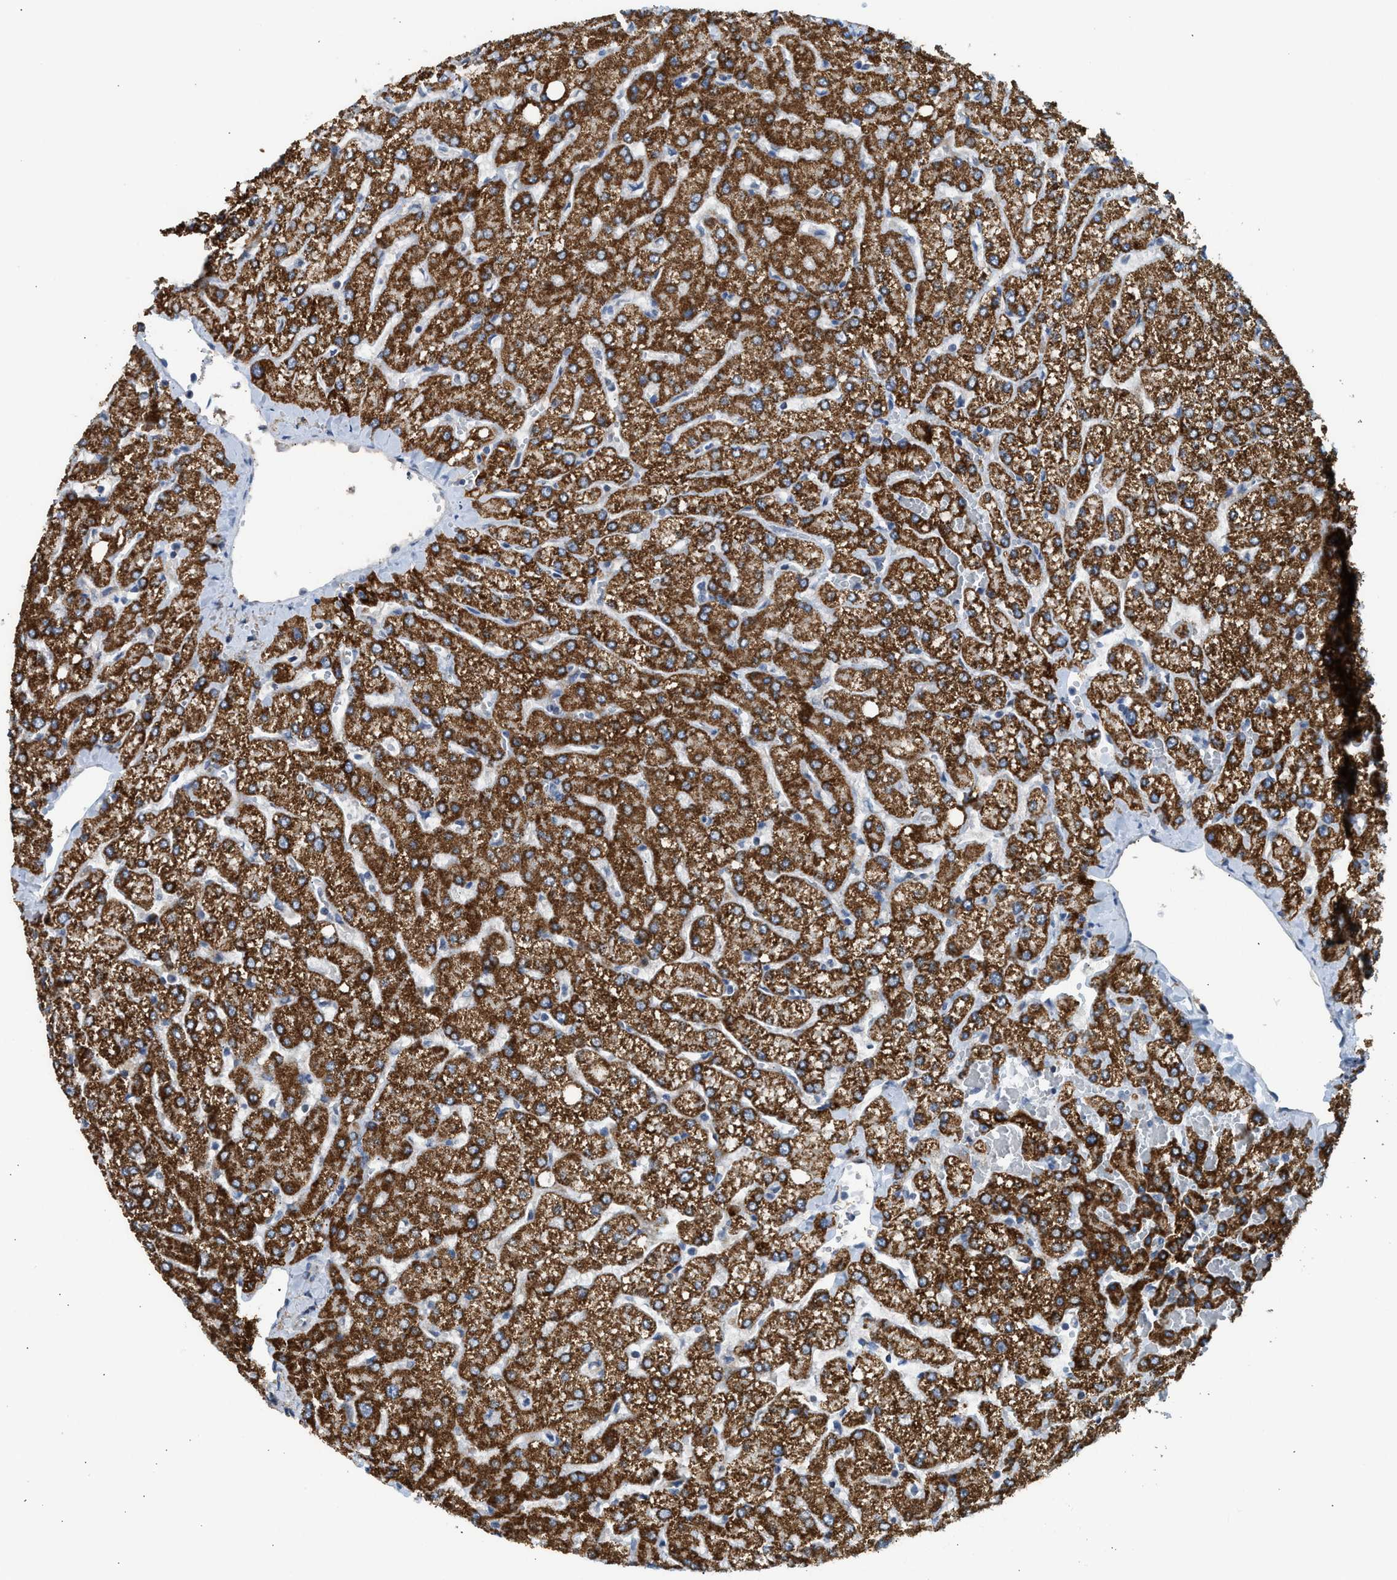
{"staining": {"intensity": "weak", "quantity": "25%-75%", "location": "cytoplasmic/membranous"}, "tissue": "liver", "cell_type": "Cholangiocytes", "image_type": "normal", "snomed": [{"axis": "morphology", "description": "Normal tissue, NOS"}, {"axis": "topography", "description": "Liver"}], "caption": "Human liver stained with a brown dye demonstrates weak cytoplasmic/membranous positive positivity in approximately 25%-75% of cholangiocytes.", "gene": "GOT2", "patient": {"sex": "female", "age": 54}}